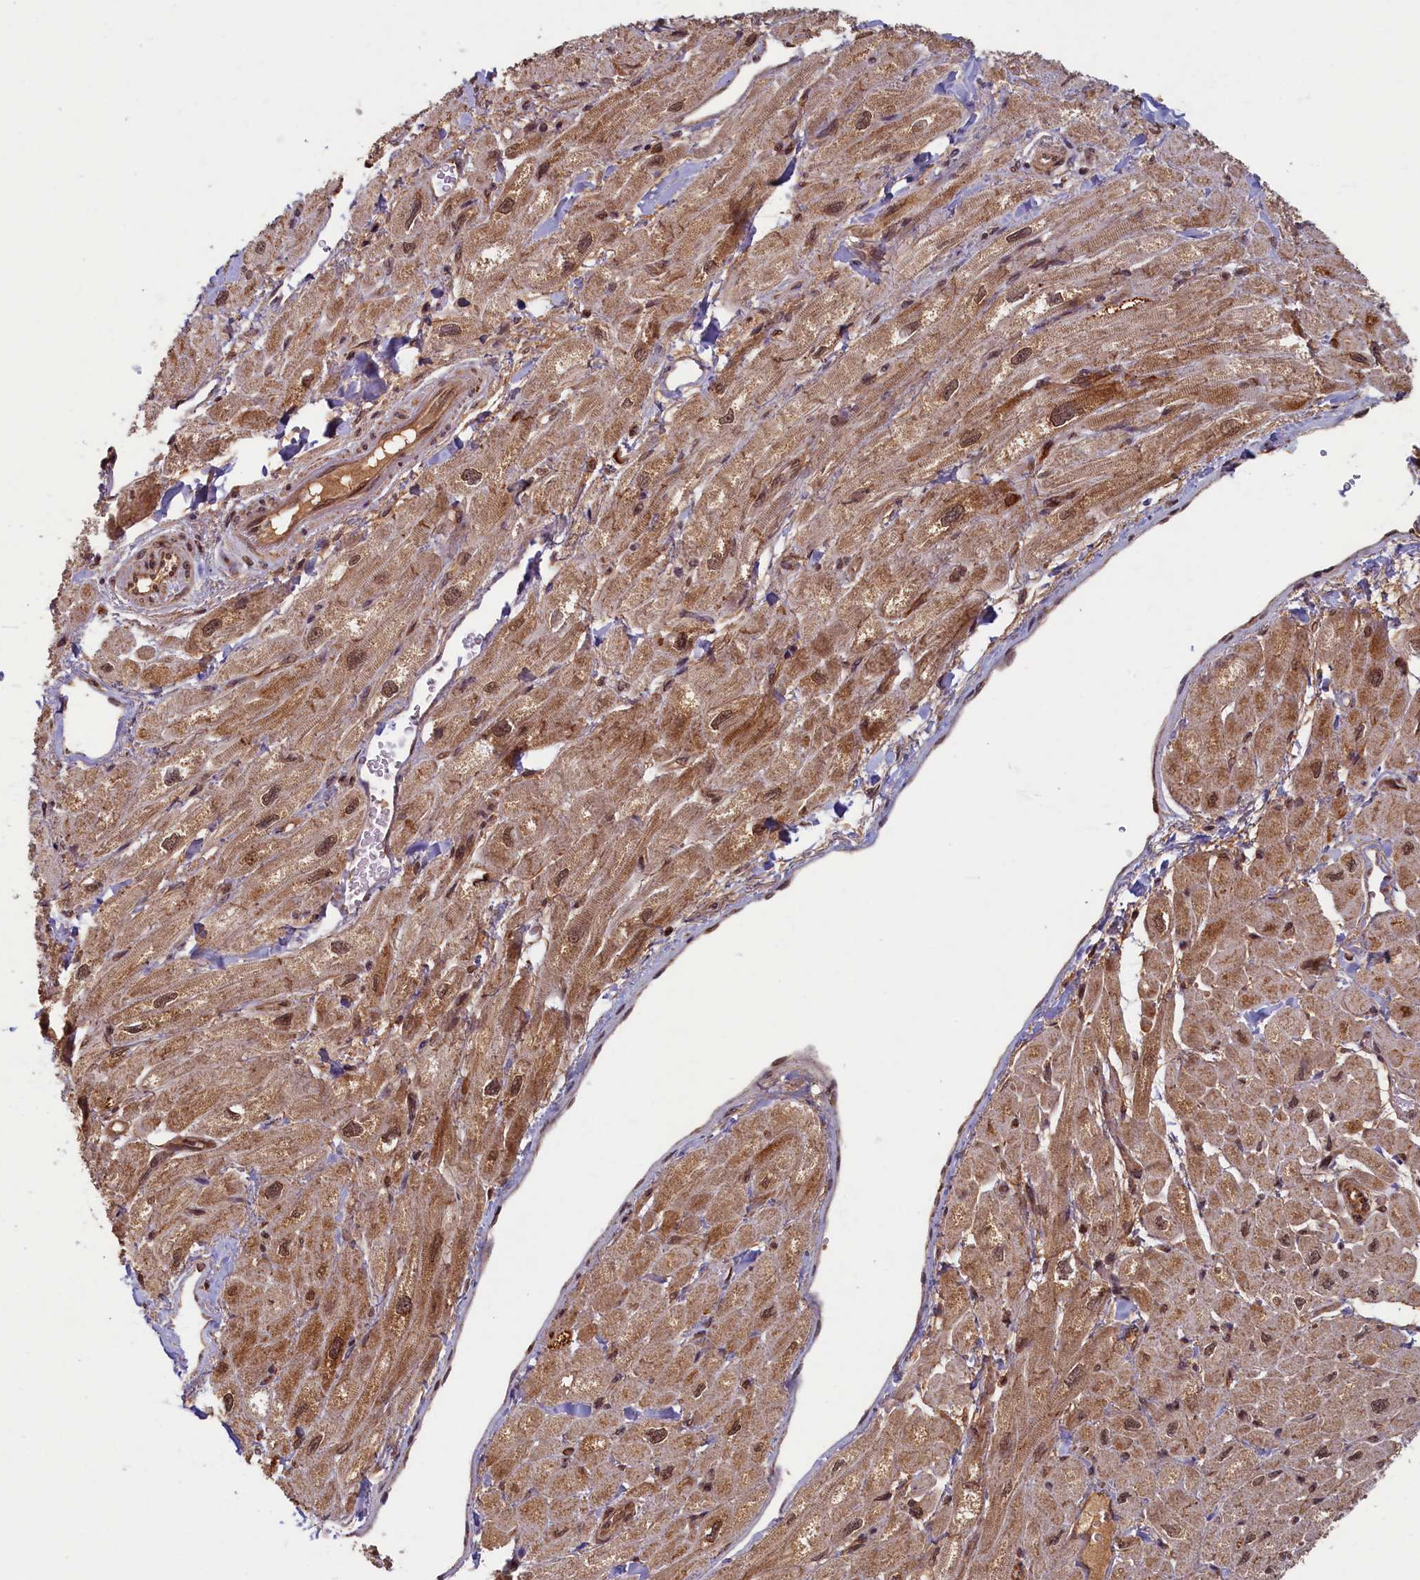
{"staining": {"intensity": "moderate", "quantity": "25%-75%", "location": "cytoplasmic/membranous,nuclear"}, "tissue": "heart muscle", "cell_type": "Cardiomyocytes", "image_type": "normal", "snomed": [{"axis": "morphology", "description": "Normal tissue, NOS"}, {"axis": "topography", "description": "Heart"}], "caption": "Brown immunohistochemical staining in normal heart muscle shows moderate cytoplasmic/membranous,nuclear expression in about 25%-75% of cardiomyocytes. The protein is shown in brown color, while the nuclei are stained blue.", "gene": "BRCA1", "patient": {"sex": "male", "age": 65}}